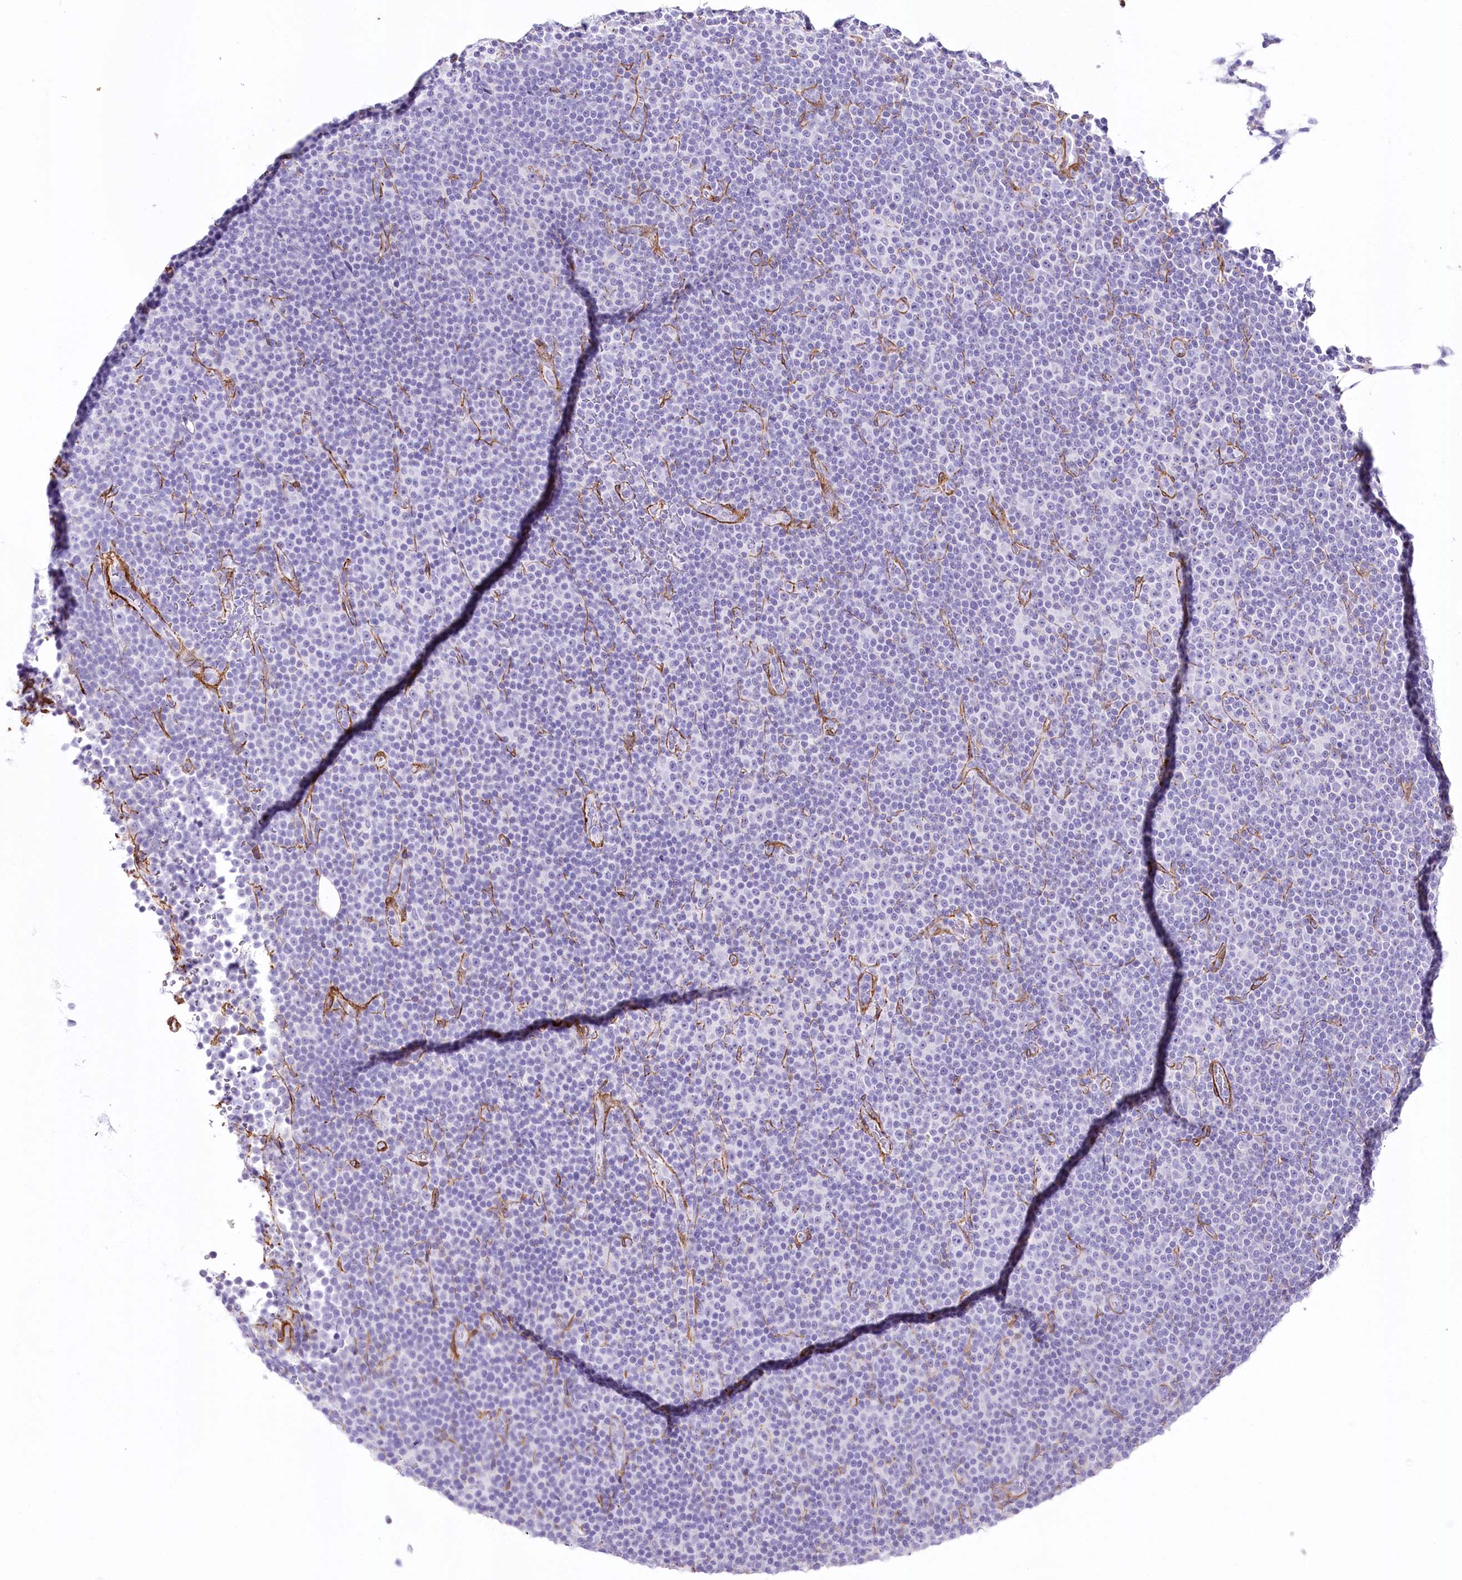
{"staining": {"intensity": "negative", "quantity": "none", "location": "none"}, "tissue": "lymphoma", "cell_type": "Tumor cells", "image_type": "cancer", "snomed": [{"axis": "morphology", "description": "Malignant lymphoma, non-Hodgkin's type, Low grade"}, {"axis": "topography", "description": "Lymph node"}], "caption": "High power microscopy micrograph of an immunohistochemistry image of lymphoma, revealing no significant expression in tumor cells. (Stains: DAB (3,3'-diaminobenzidine) IHC with hematoxylin counter stain, Microscopy: brightfield microscopy at high magnification).", "gene": "SYNPO2", "patient": {"sex": "female", "age": 67}}